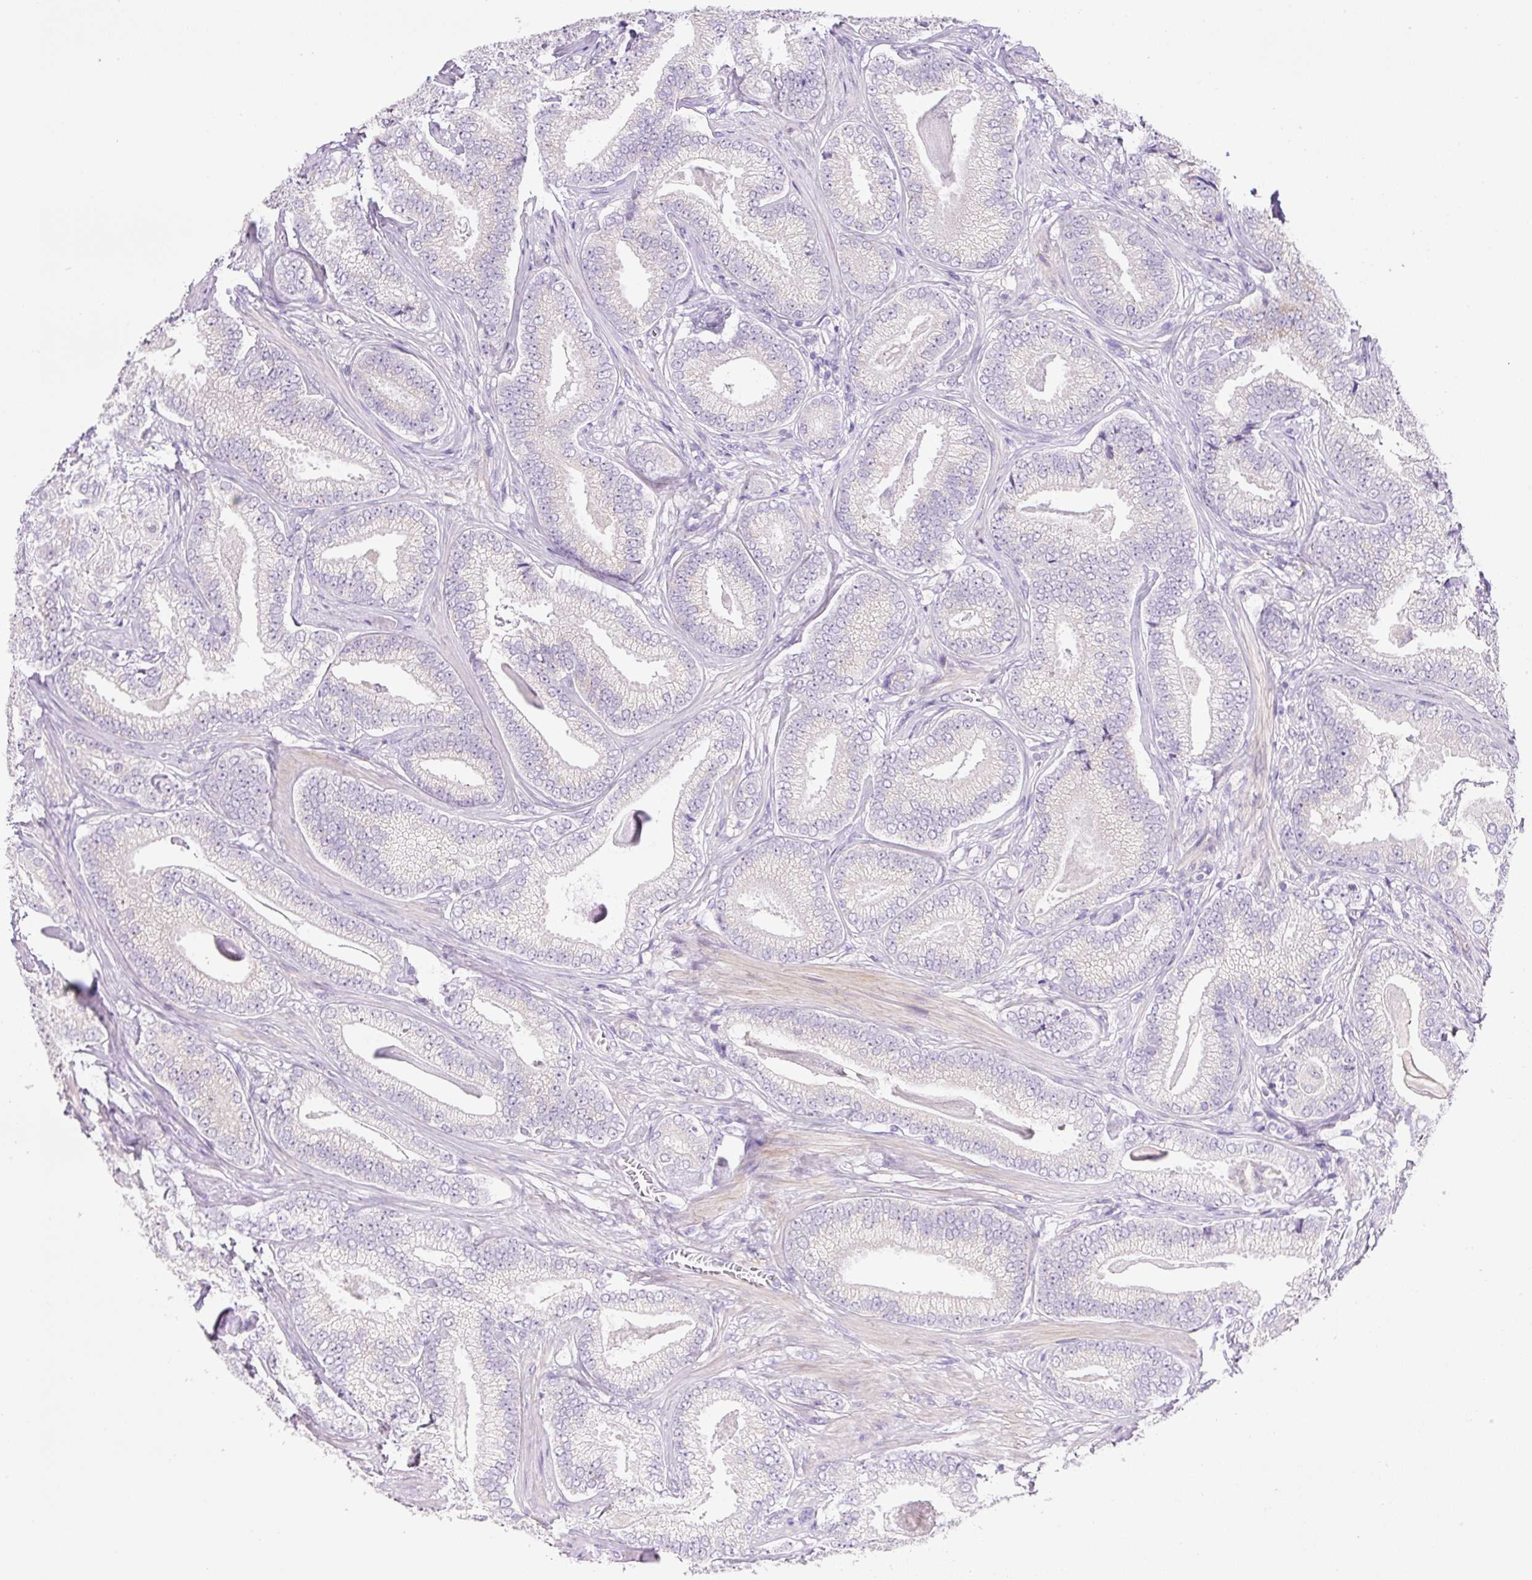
{"staining": {"intensity": "negative", "quantity": "none", "location": "none"}, "tissue": "prostate cancer", "cell_type": "Tumor cells", "image_type": "cancer", "snomed": [{"axis": "morphology", "description": "Adenocarcinoma, Low grade"}, {"axis": "topography", "description": "Prostate"}], "caption": "Tumor cells show no significant protein positivity in prostate cancer. Nuclei are stained in blue.", "gene": "NDST3", "patient": {"sex": "male", "age": 63}}